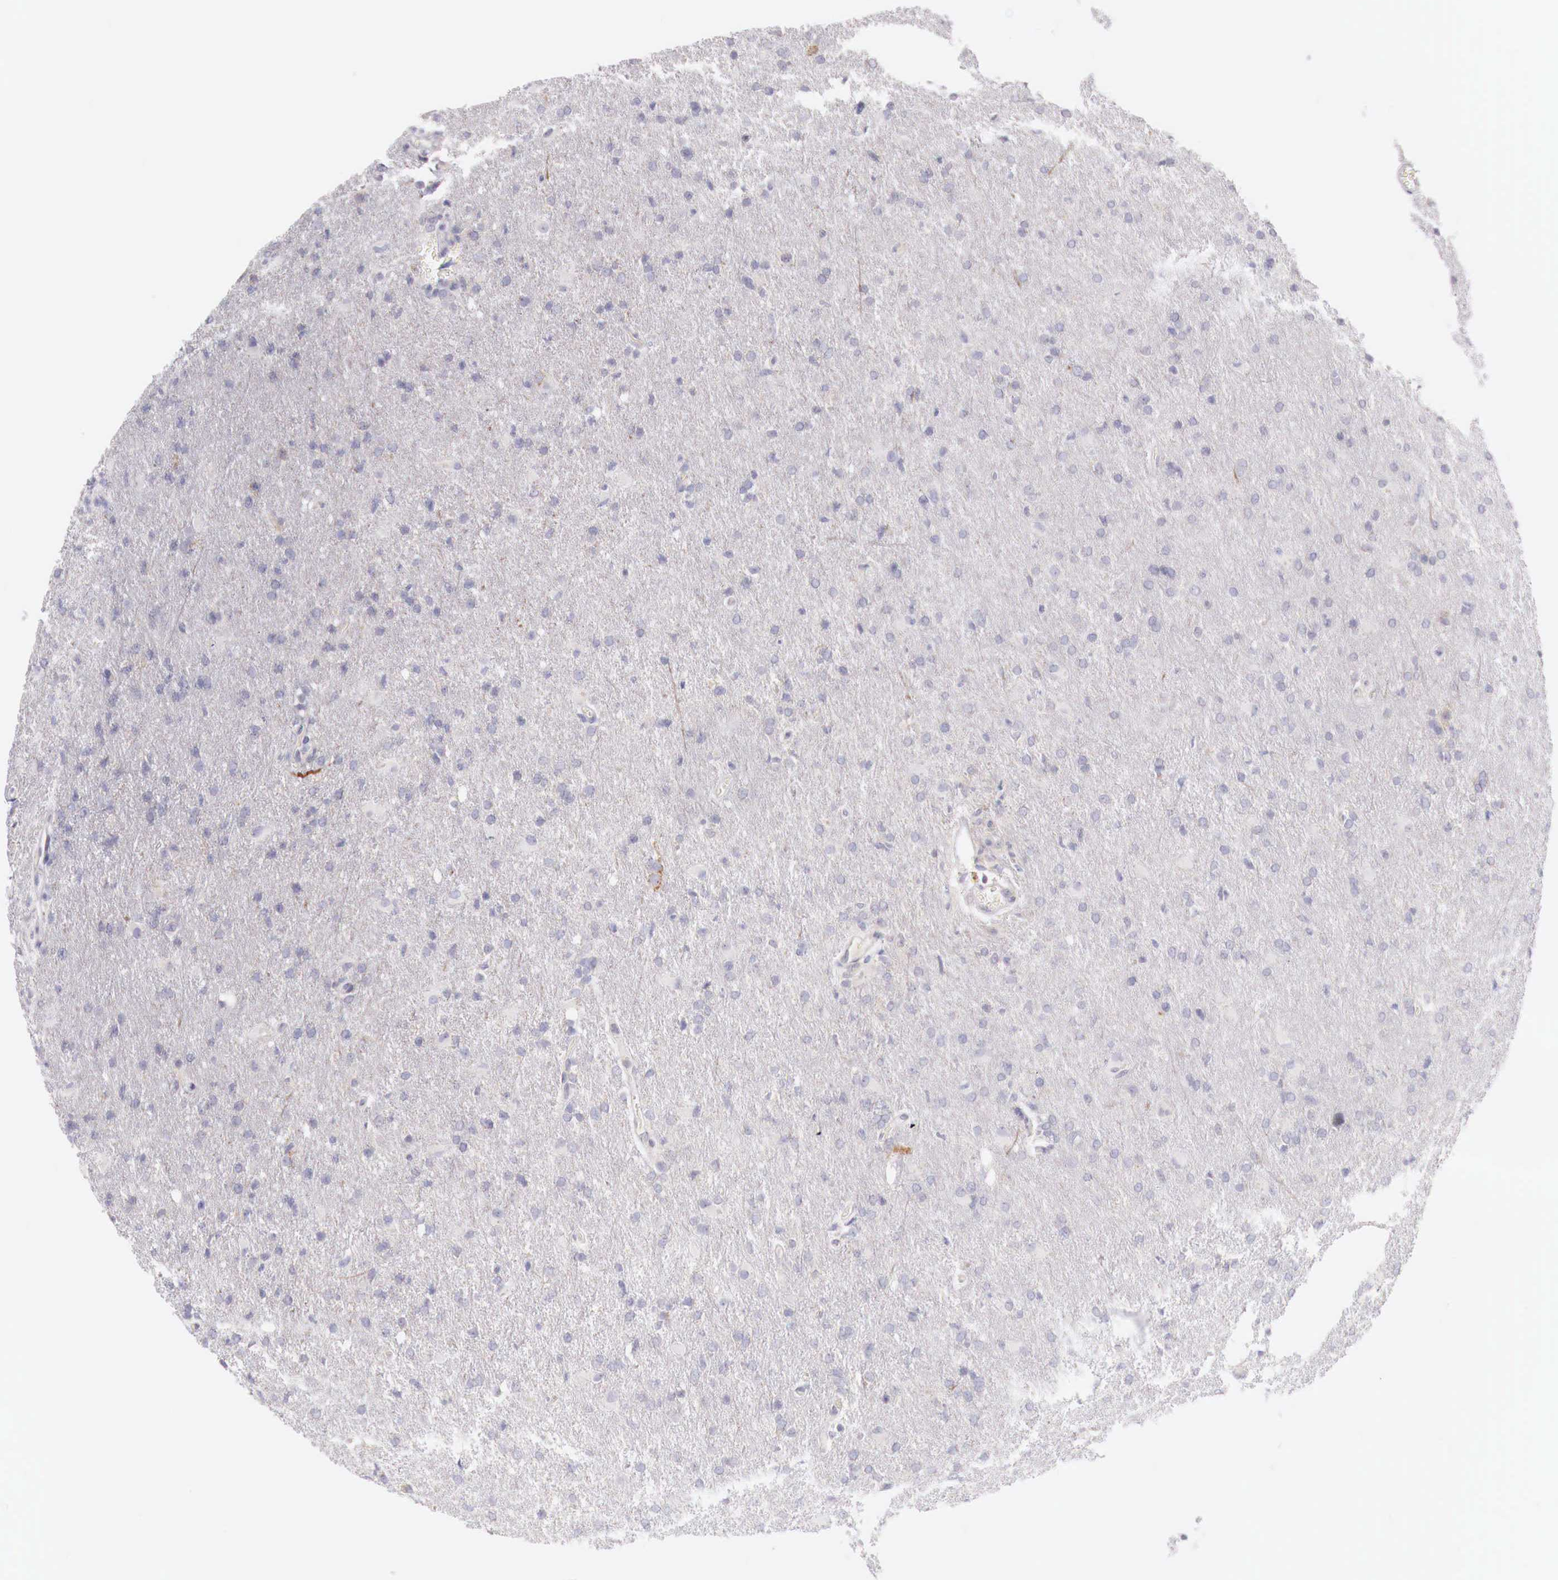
{"staining": {"intensity": "weak", "quantity": "<25%", "location": "nuclear"}, "tissue": "glioma", "cell_type": "Tumor cells", "image_type": "cancer", "snomed": [{"axis": "morphology", "description": "Glioma, malignant, High grade"}, {"axis": "topography", "description": "Brain"}], "caption": "DAB immunohistochemical staining of glioma reveals no significant positivity in tumor cells.", "gene": "CLCN5", "patient": {"sex": "male", "age": 68}}